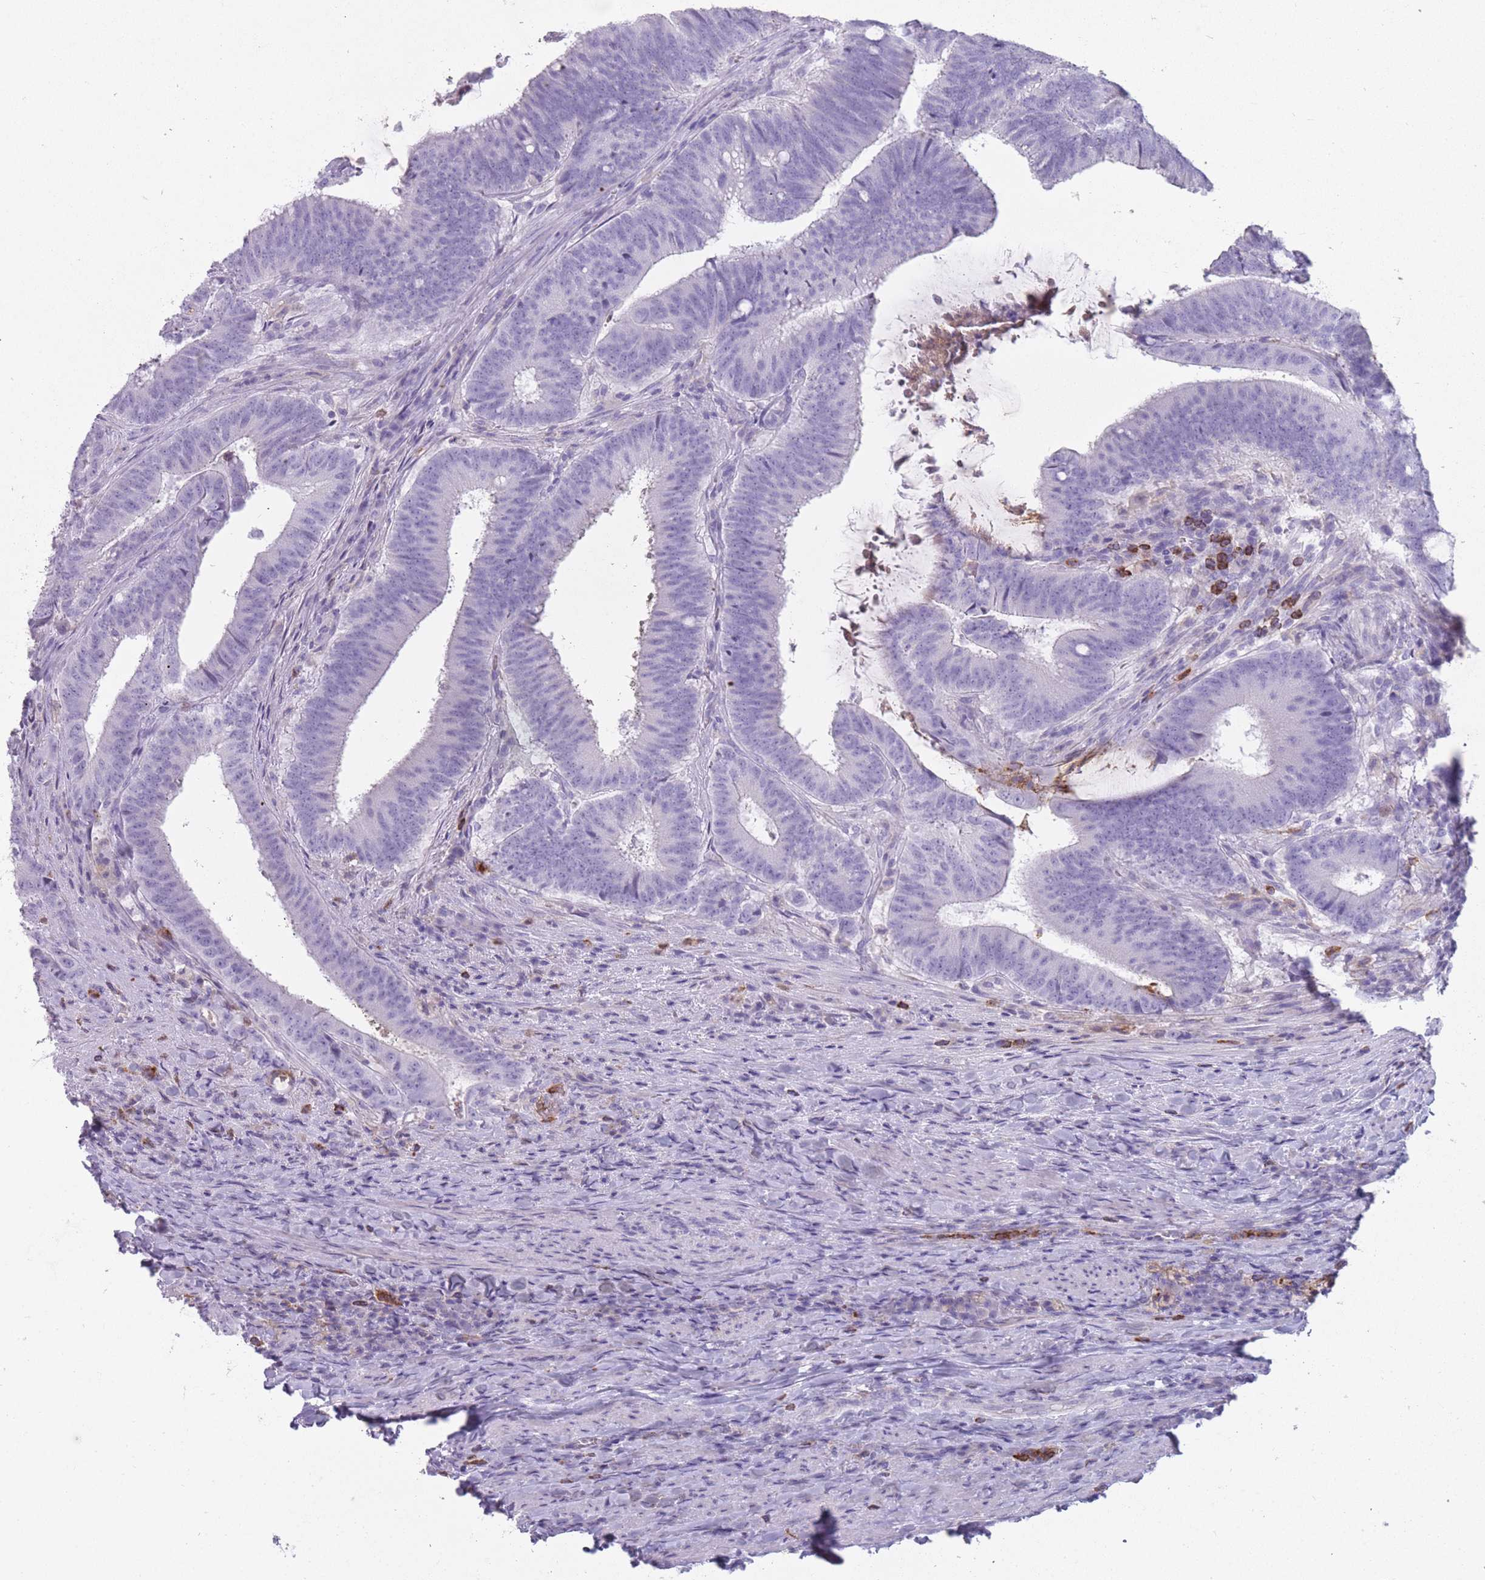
{"staining": {"intensity": "negative", "quantity": "none", "location": "none"}, "tissue": "colorectal cancer", "cell_type": "Tumor cells", "image_type": "cancer", "snomed": [{"axis": "morphology", "description": "Adenocarcinoma, NOS"}, {"axis": "topography", "description": "Colon"}], "caption": "Immunohistochemistry histopathology image of colorectal cancer (adenocarcinoma) stained for a protein (brown), which demonstrates no positivity in tumor cells.", "gene": "CR1L", "patient": {"sex": "female", "age": 43}}